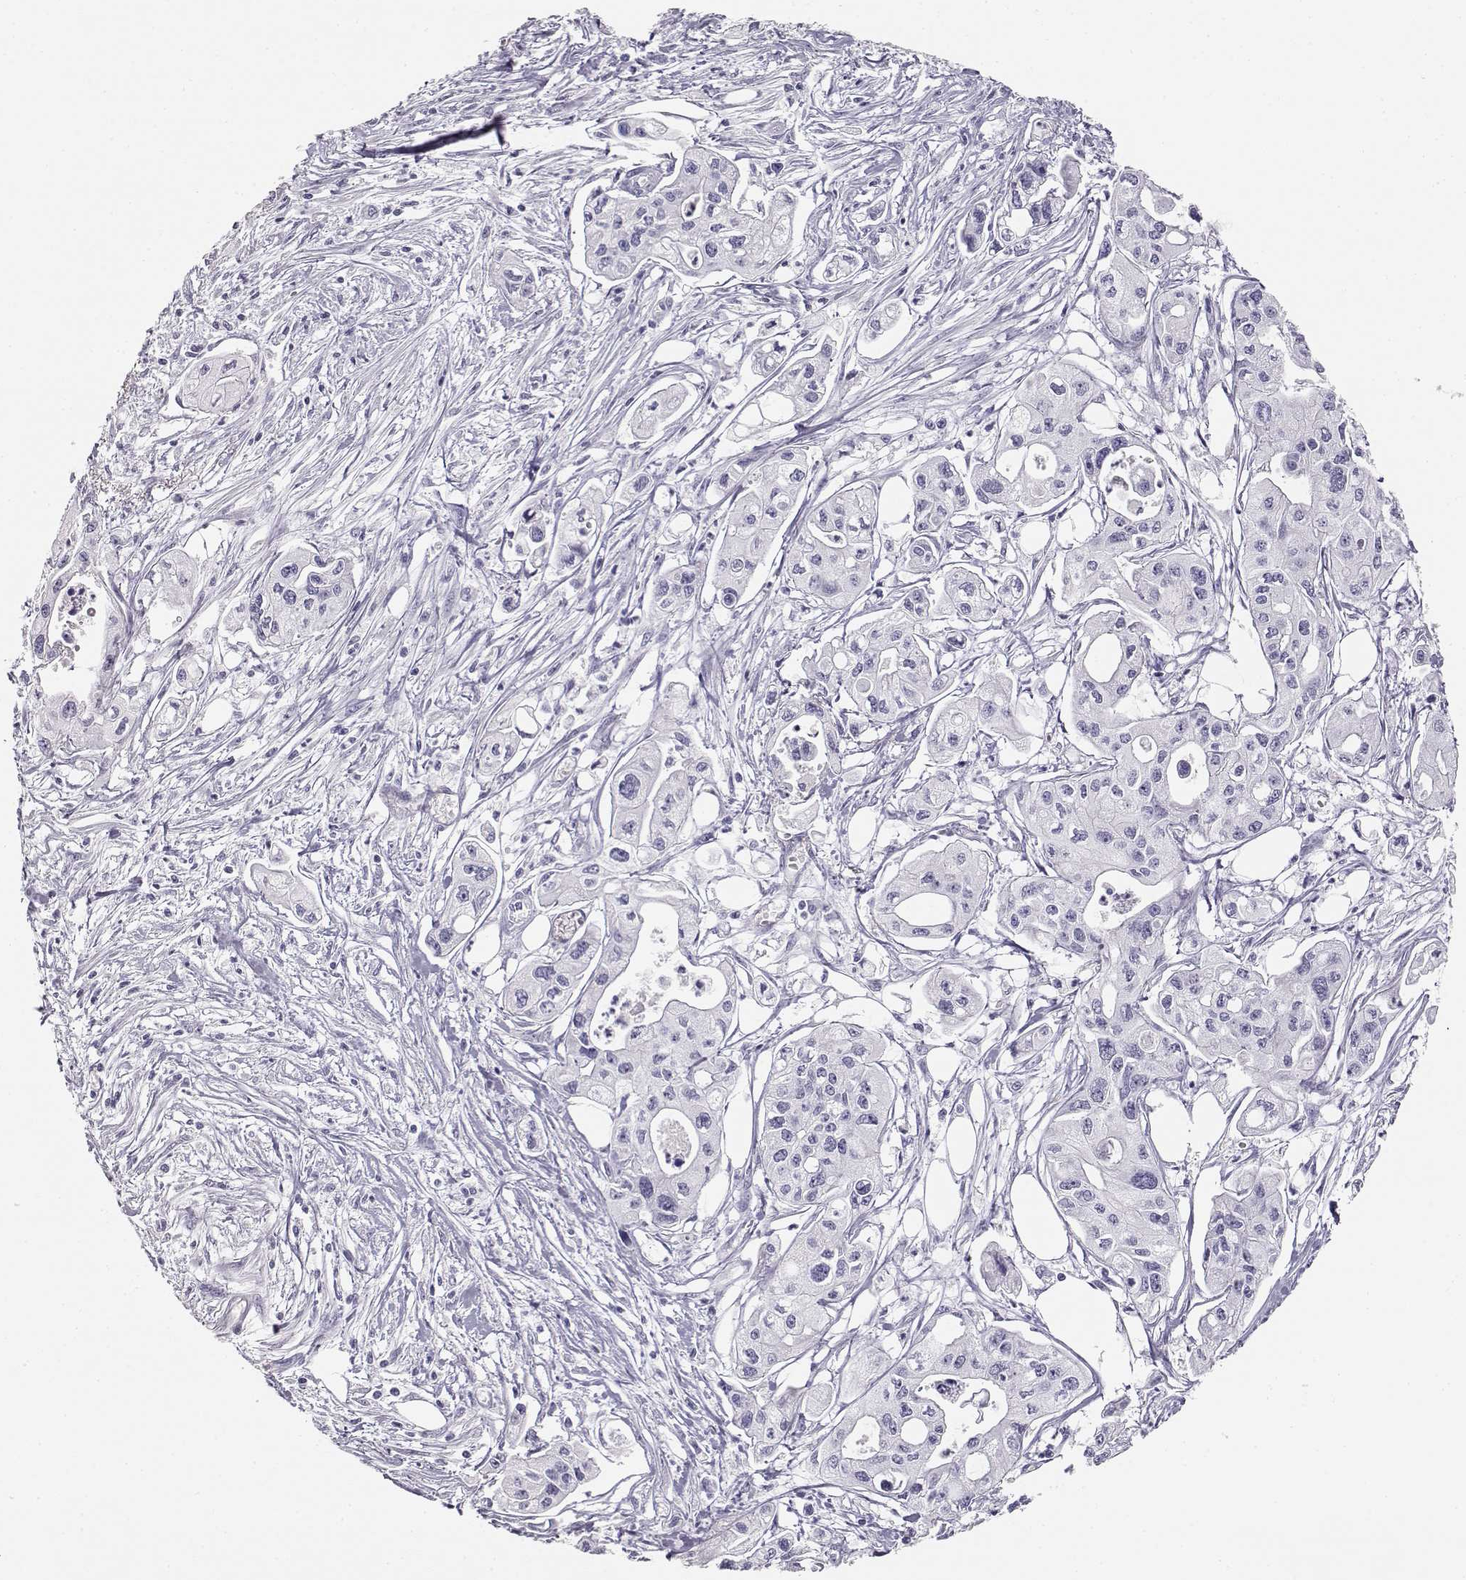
{"staining": {"intensity": "negative", "quantity": "none", "location": "none"}, "tissue": "pancreatic cancer", "cell_type": "Tumor cells", "image_type": "cancer", "snomed": [{"axis": "morphology", "description": "Adenocarcinoma, NOS"}, {"axis": "topography", "description": "Pancreas"}], "caption": "An immunohistochemistry (IHC) image of pancreatic cancer is shown. There is no staining in tumor cells of pancreatic cancer.", "gene": "TKTL1", "patient": {"sex": "male", "age": 70}}